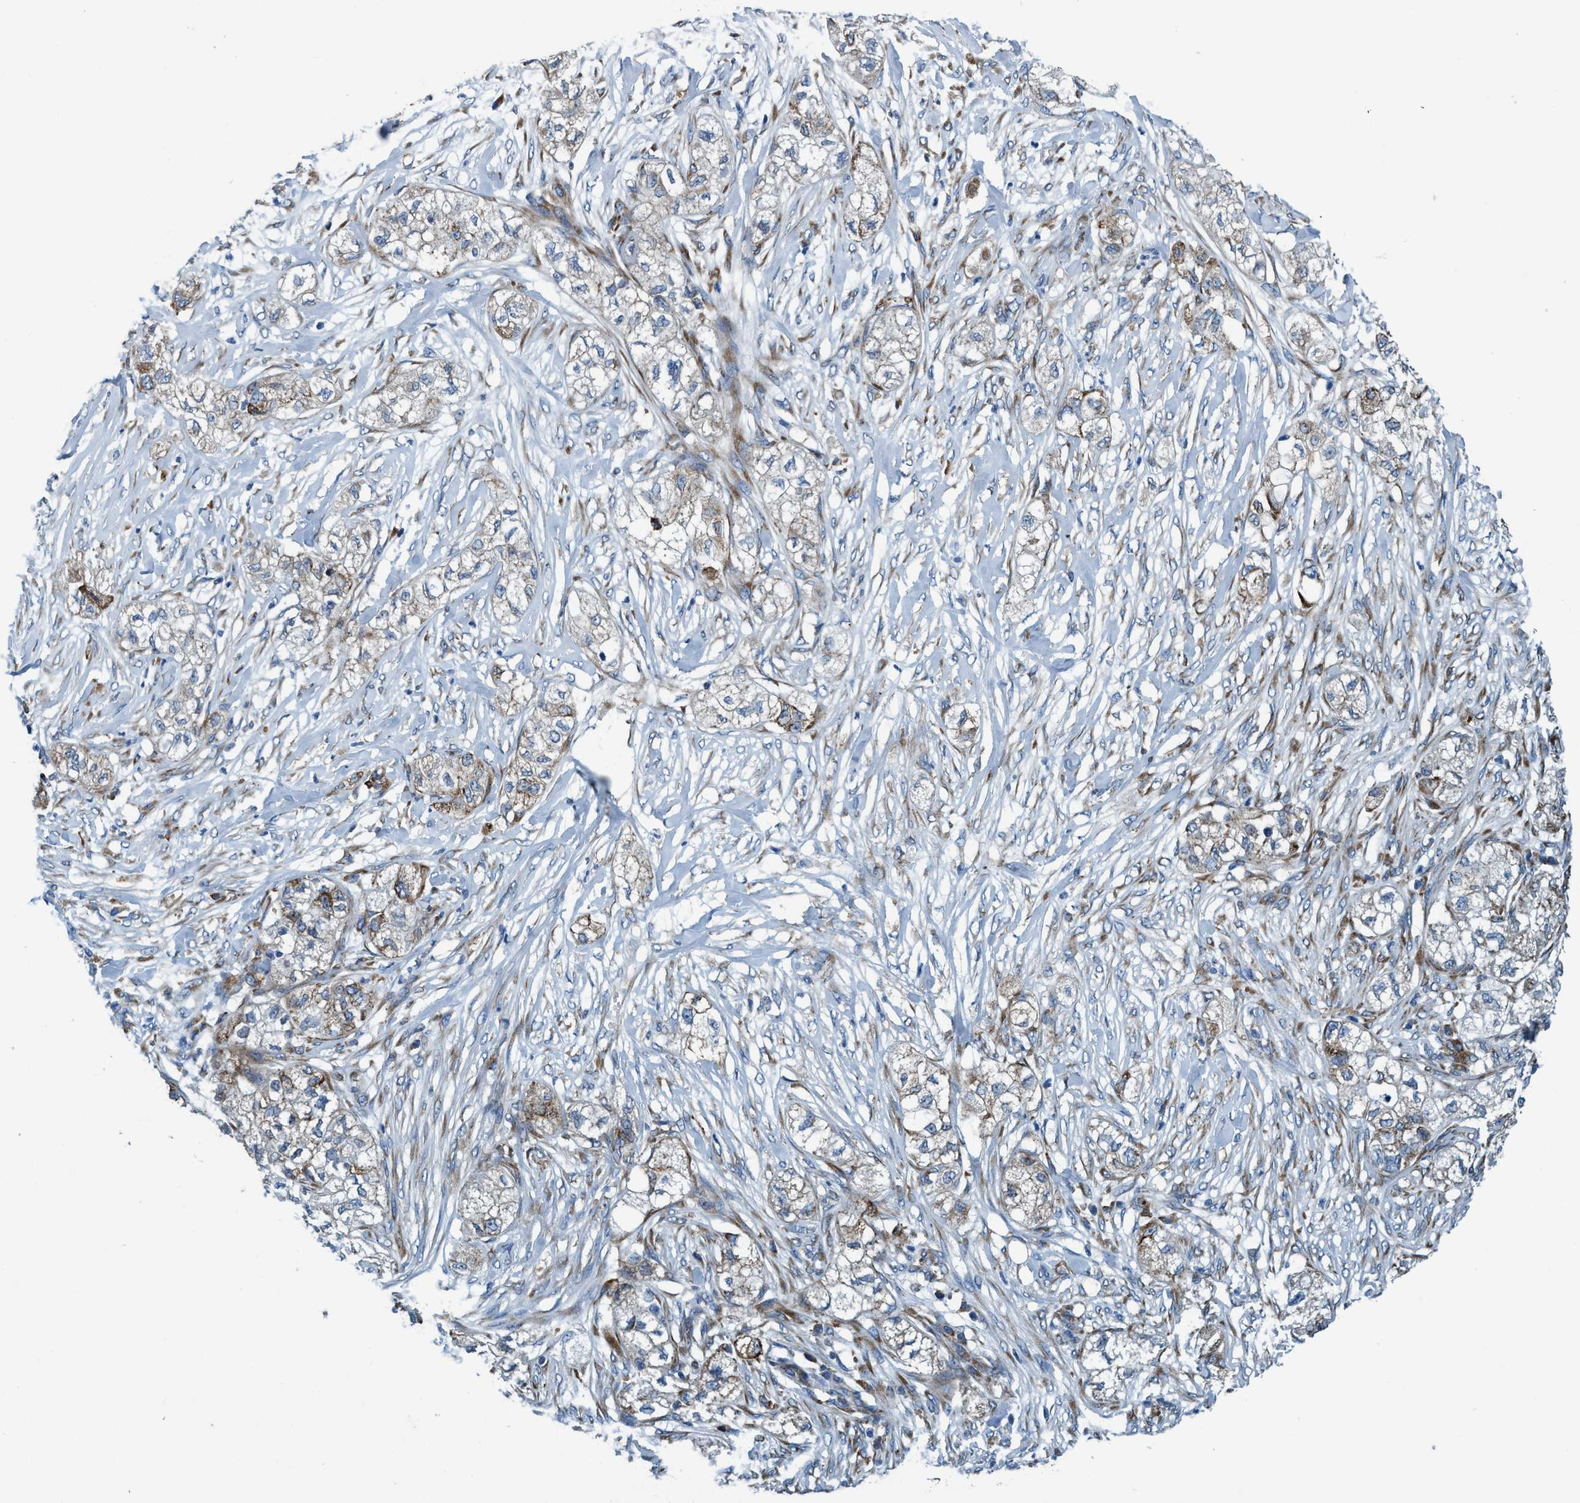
{"staining": {"intensity": "strong", "quantity": "<25%", "location": "cytoplasmic/membranous"}, "tissue": "pancreatic cancer", "cell_type": "Tumor cells", "image_type": "cancer", "snomed": [{"axis": "morphology", "description": "Adenocarcinoma, NOS"}, {"axis": "topography", "description": "Pancreas"}], "caption": "Immunohistochemistry (IHC) of adenocarcinoma (pancreatic) reveals medium levels of strong cytoplasmic/membranous staining in about <25% of tumor cells. (DAB IHC with brightfield microscopy, high magnification).", "gene": "ARMC9", "patient": {"sex": "female", "age": 78}}